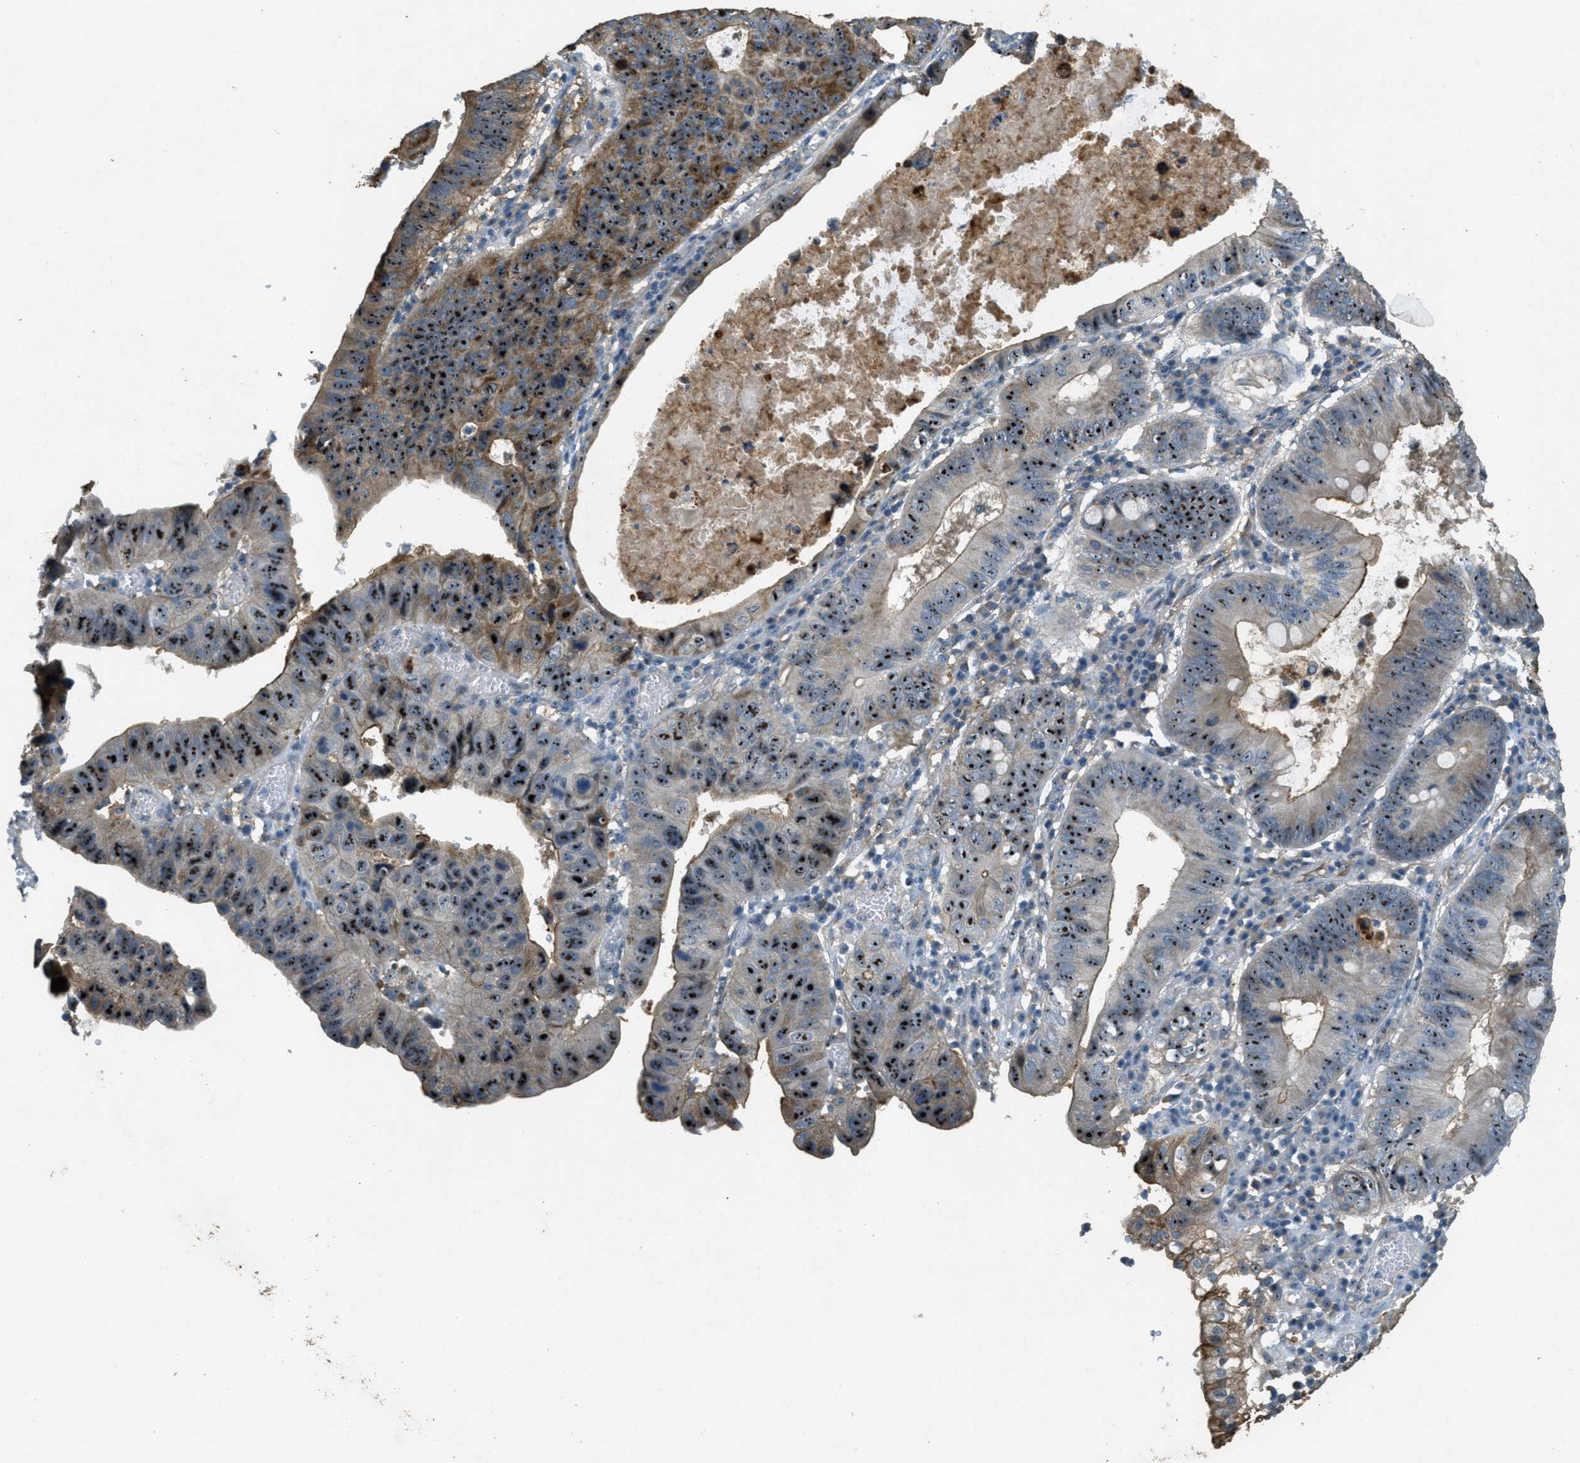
{"staining": {"intensity": "strong", "quantity": ">75%", "location": "cytoplasmic/membranous,nuclear"}, "tissue": "stomach cancer", "cell_type": "Tumor cells", "image_type": "cancer", "snomed": [{"axis": "morphology", "description": "Adenocarcinoma, NOS"}, {"axis": "topography", "description": "Stomach"}], "caption": "The micrograph reveals a brown stain indicating the presence of a protein in the cytoplasmic/membranous and nuclear of tumor cells in stomach adenocarcinoma.", "gene": "OSMR", "patient": {"sex": "male", "age": 59}}